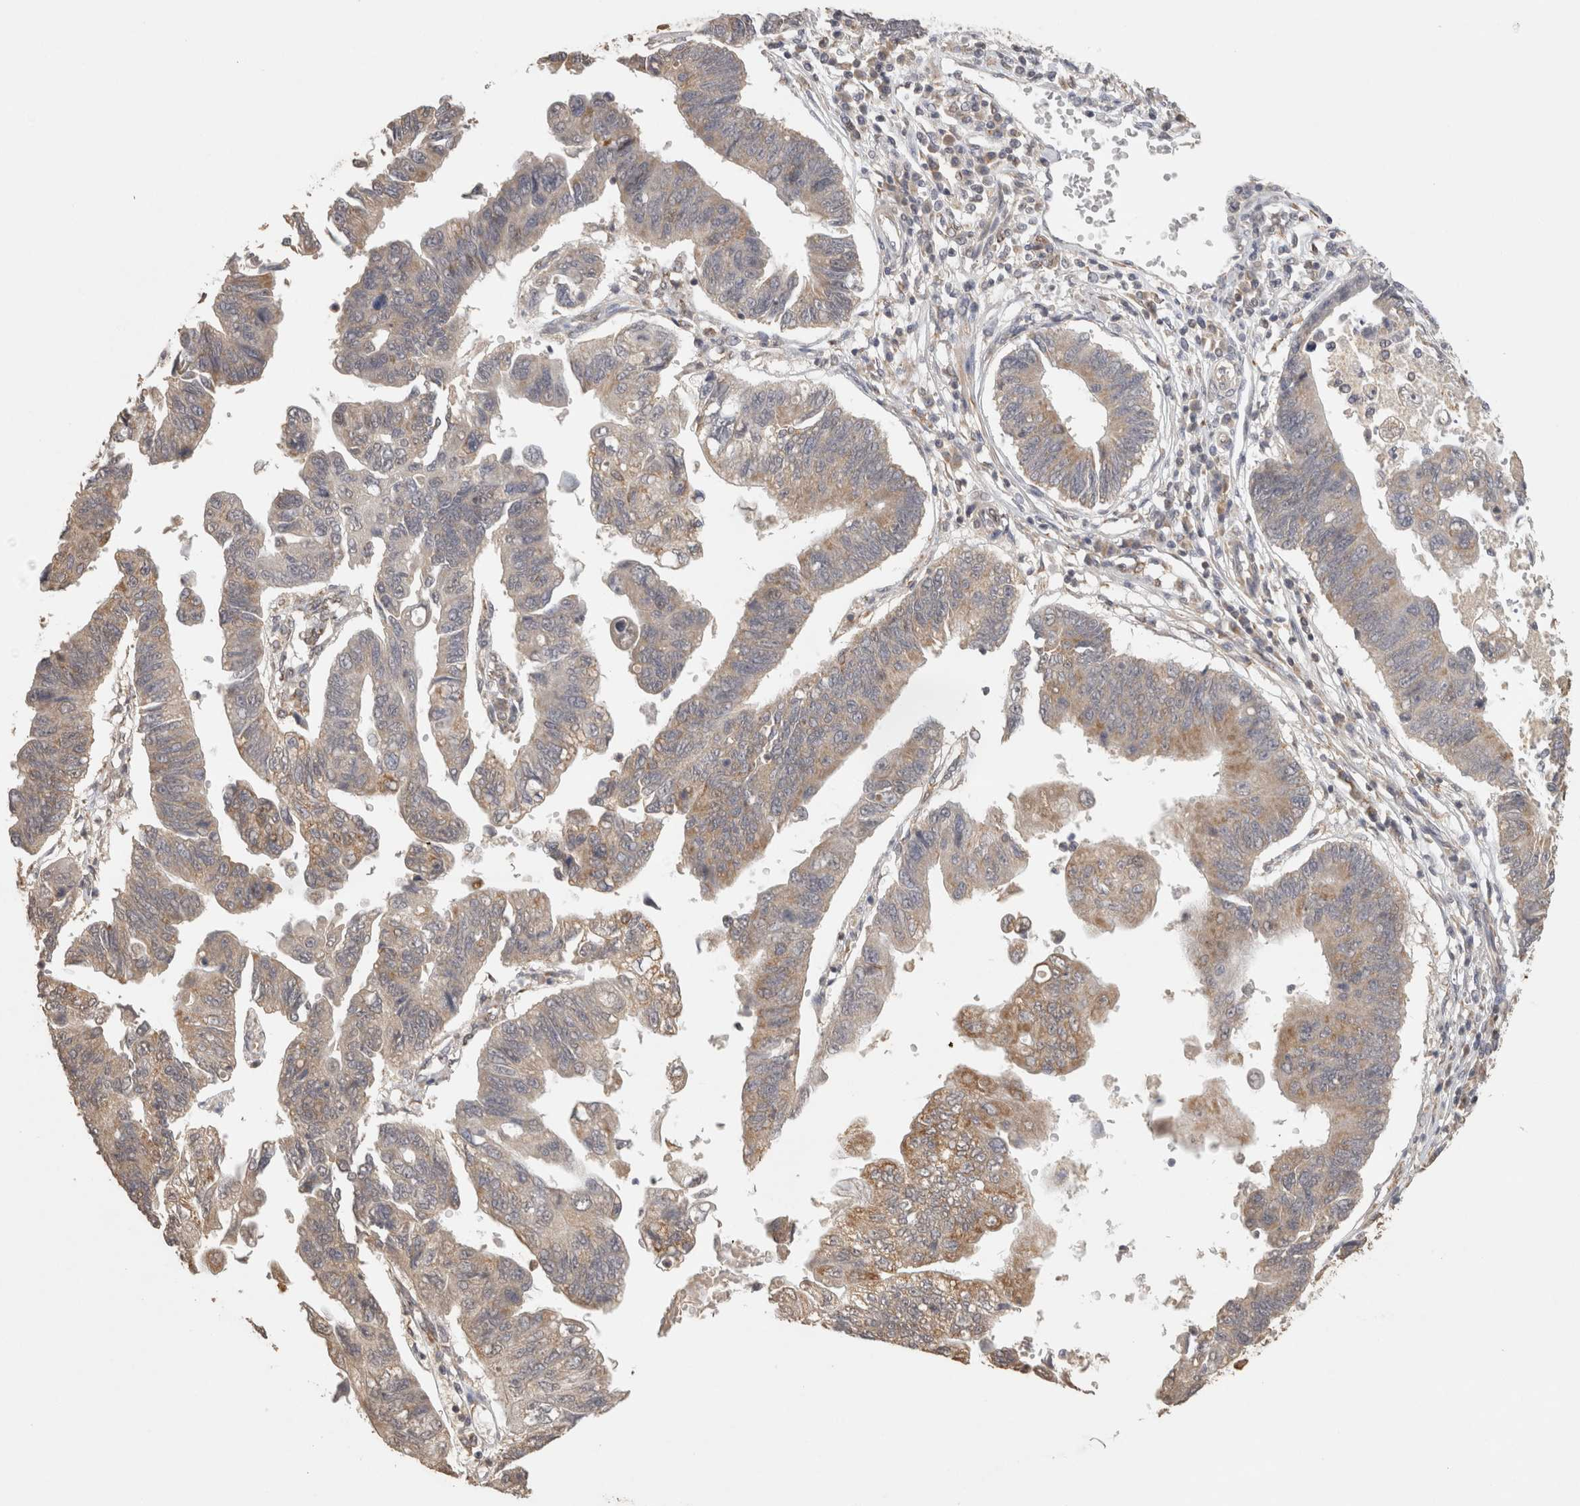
{"staining": {"intensity": "weak", "quantity": "25%-75%", "location": "cytoplasmic/membranous"}, "tissue": "stomach cancer", "cell_type": "Tumor cells", "image_type": "cancer", "snomed": [{"axis": "morphology", "description": "Adenocarcinoma, NOS"}, {"axis": "topography", "description": "Stomach"}], "caption": "Human stomach cancer (adenocarcinoma) stained with a protein marker exhibits weak staining in tumor cells.", "gene": "BNIP3L", "patient": {"sex": "male", "age": 59}}